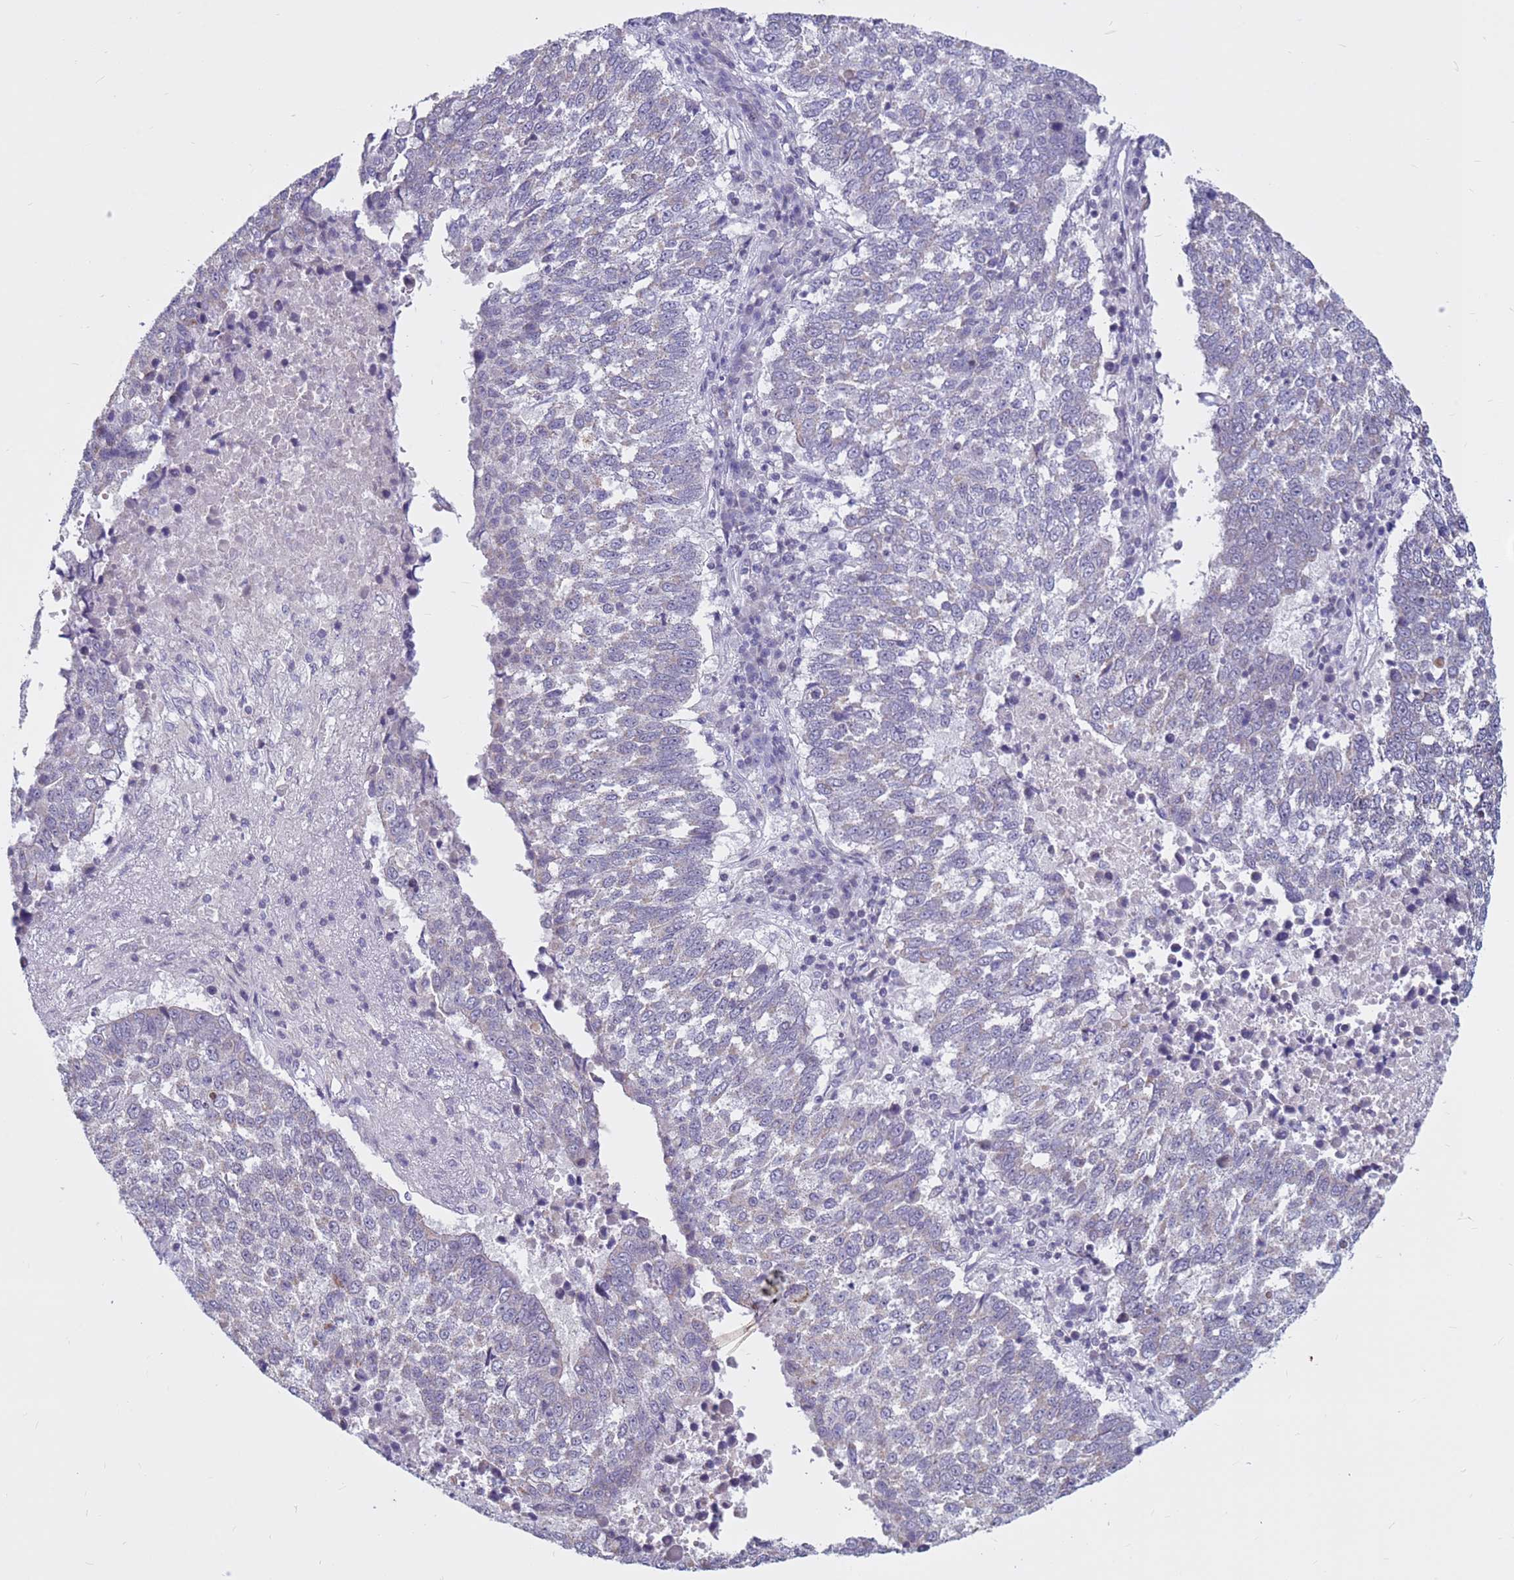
{"staining": {"intensity": "negative", "quantity": "none", "location": "none"}, "tissue": "lung cancer", "cell_type": "Tumor cells", "image_type": "cancer", "snomed": [{"axis": "morphology", "description": "Squamous cell carcinoma, NOS"}, {"axis": "topography", "description": "Lung"}], "caption": "This micrograph is of squamous cell carcinoma (lung) stained with IHC to label a protein in brown with the nuclei are counter-stained blue. There is no expression in tumor cells. Brightfield microscopy of IHC stained with DAB (brown) and hematoxylin (blue), captured at high magnification.", "gene": "CDK2AP2", "patient": {"sex": "male", "age": 73}}